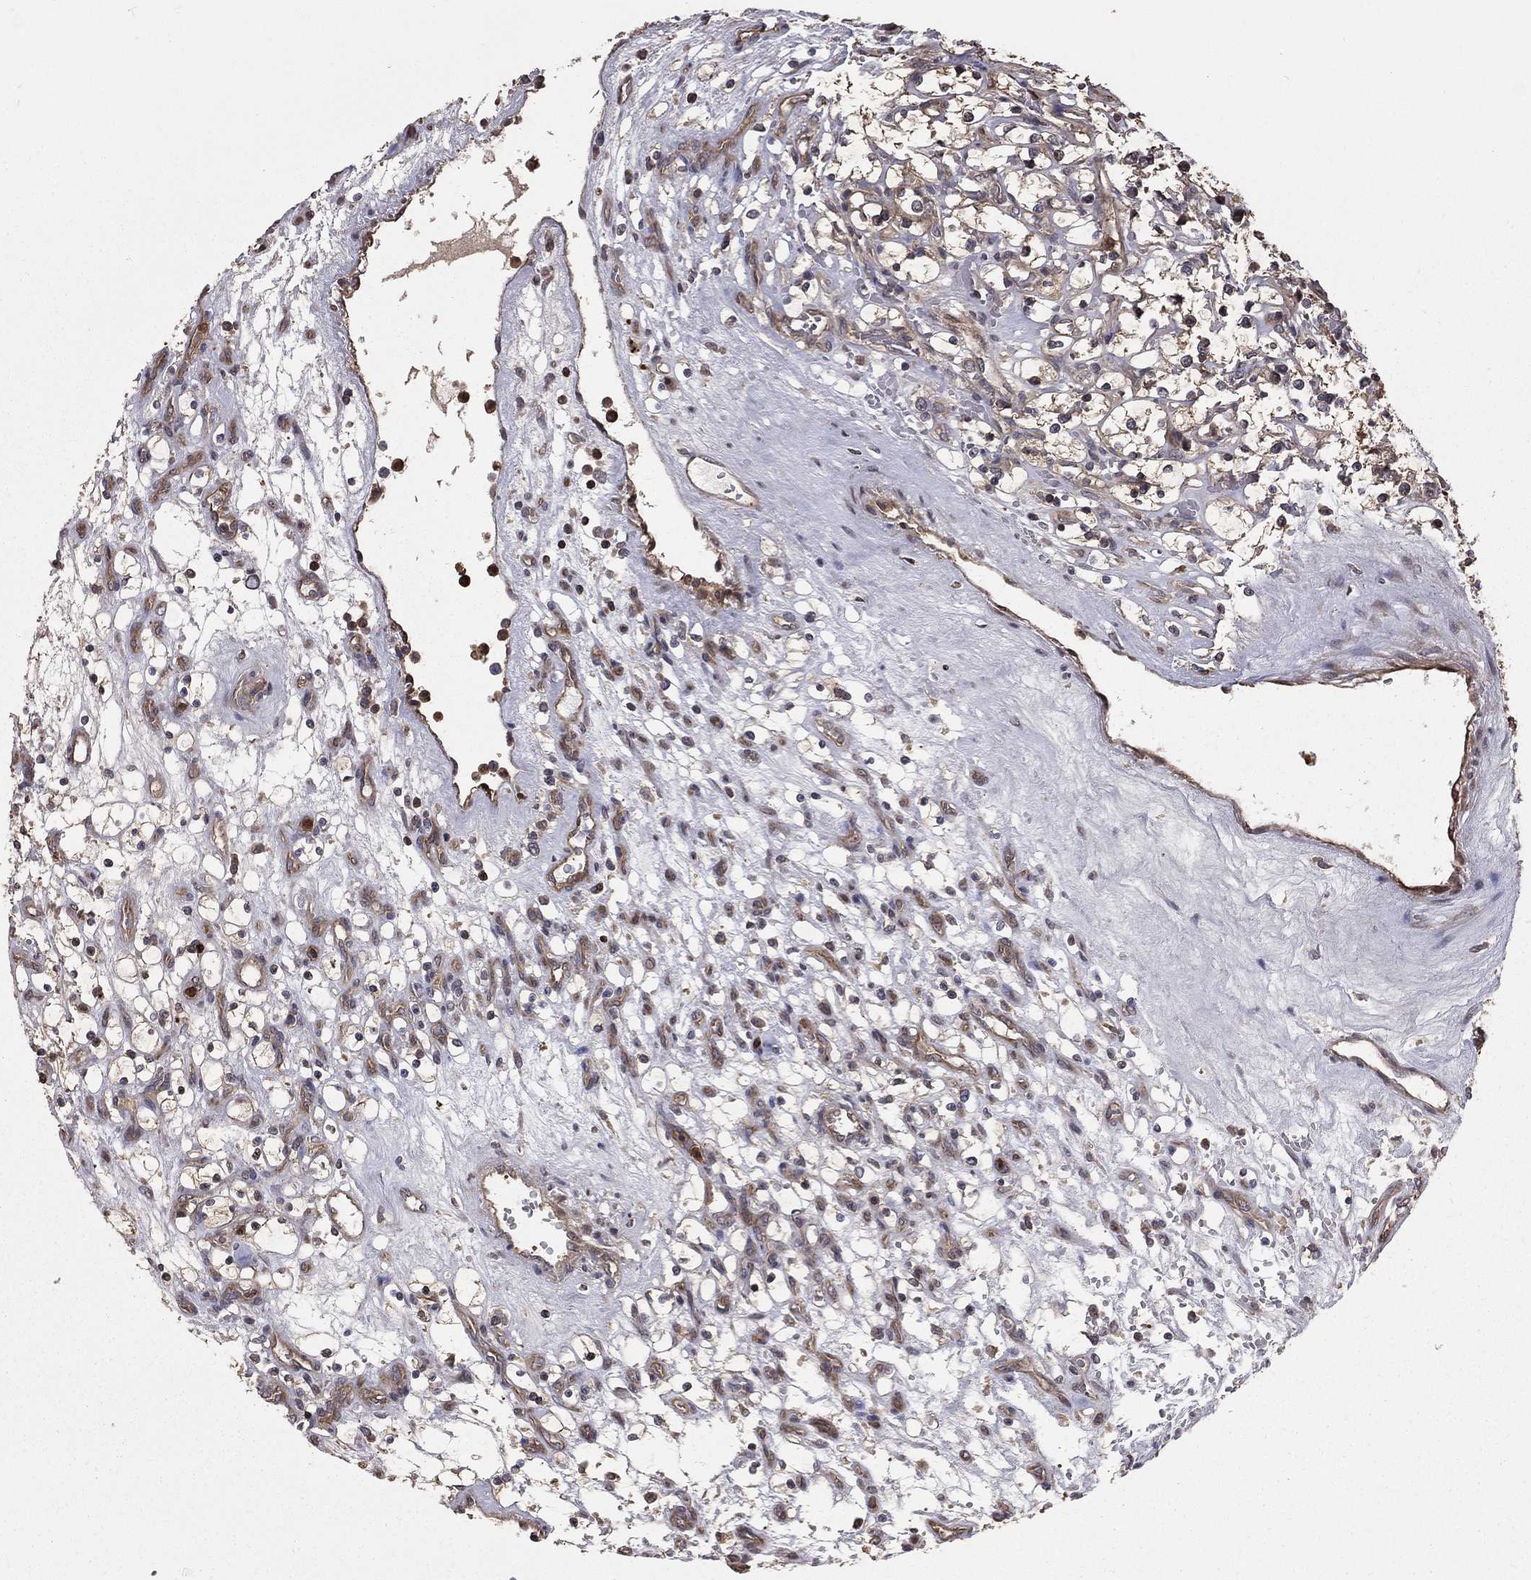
{"staining": {"intensity": "negative", "quantity": "none", "location": "none"}, "tissue": "renal cancer", "cell_type": "Tumor cells", "image_type": "cancer", "snomed": [{"axis": "morphology", "description": "Adenocarcinoma, NOS"}, {"axis": "topography", "description": "Kidney"}], "caption": "This is an immunohistochemistry image of human renal cancer. There is no staining in tumor cells.", "gene": "GYG1", "patient": {"sex": "female", "age": 69}}